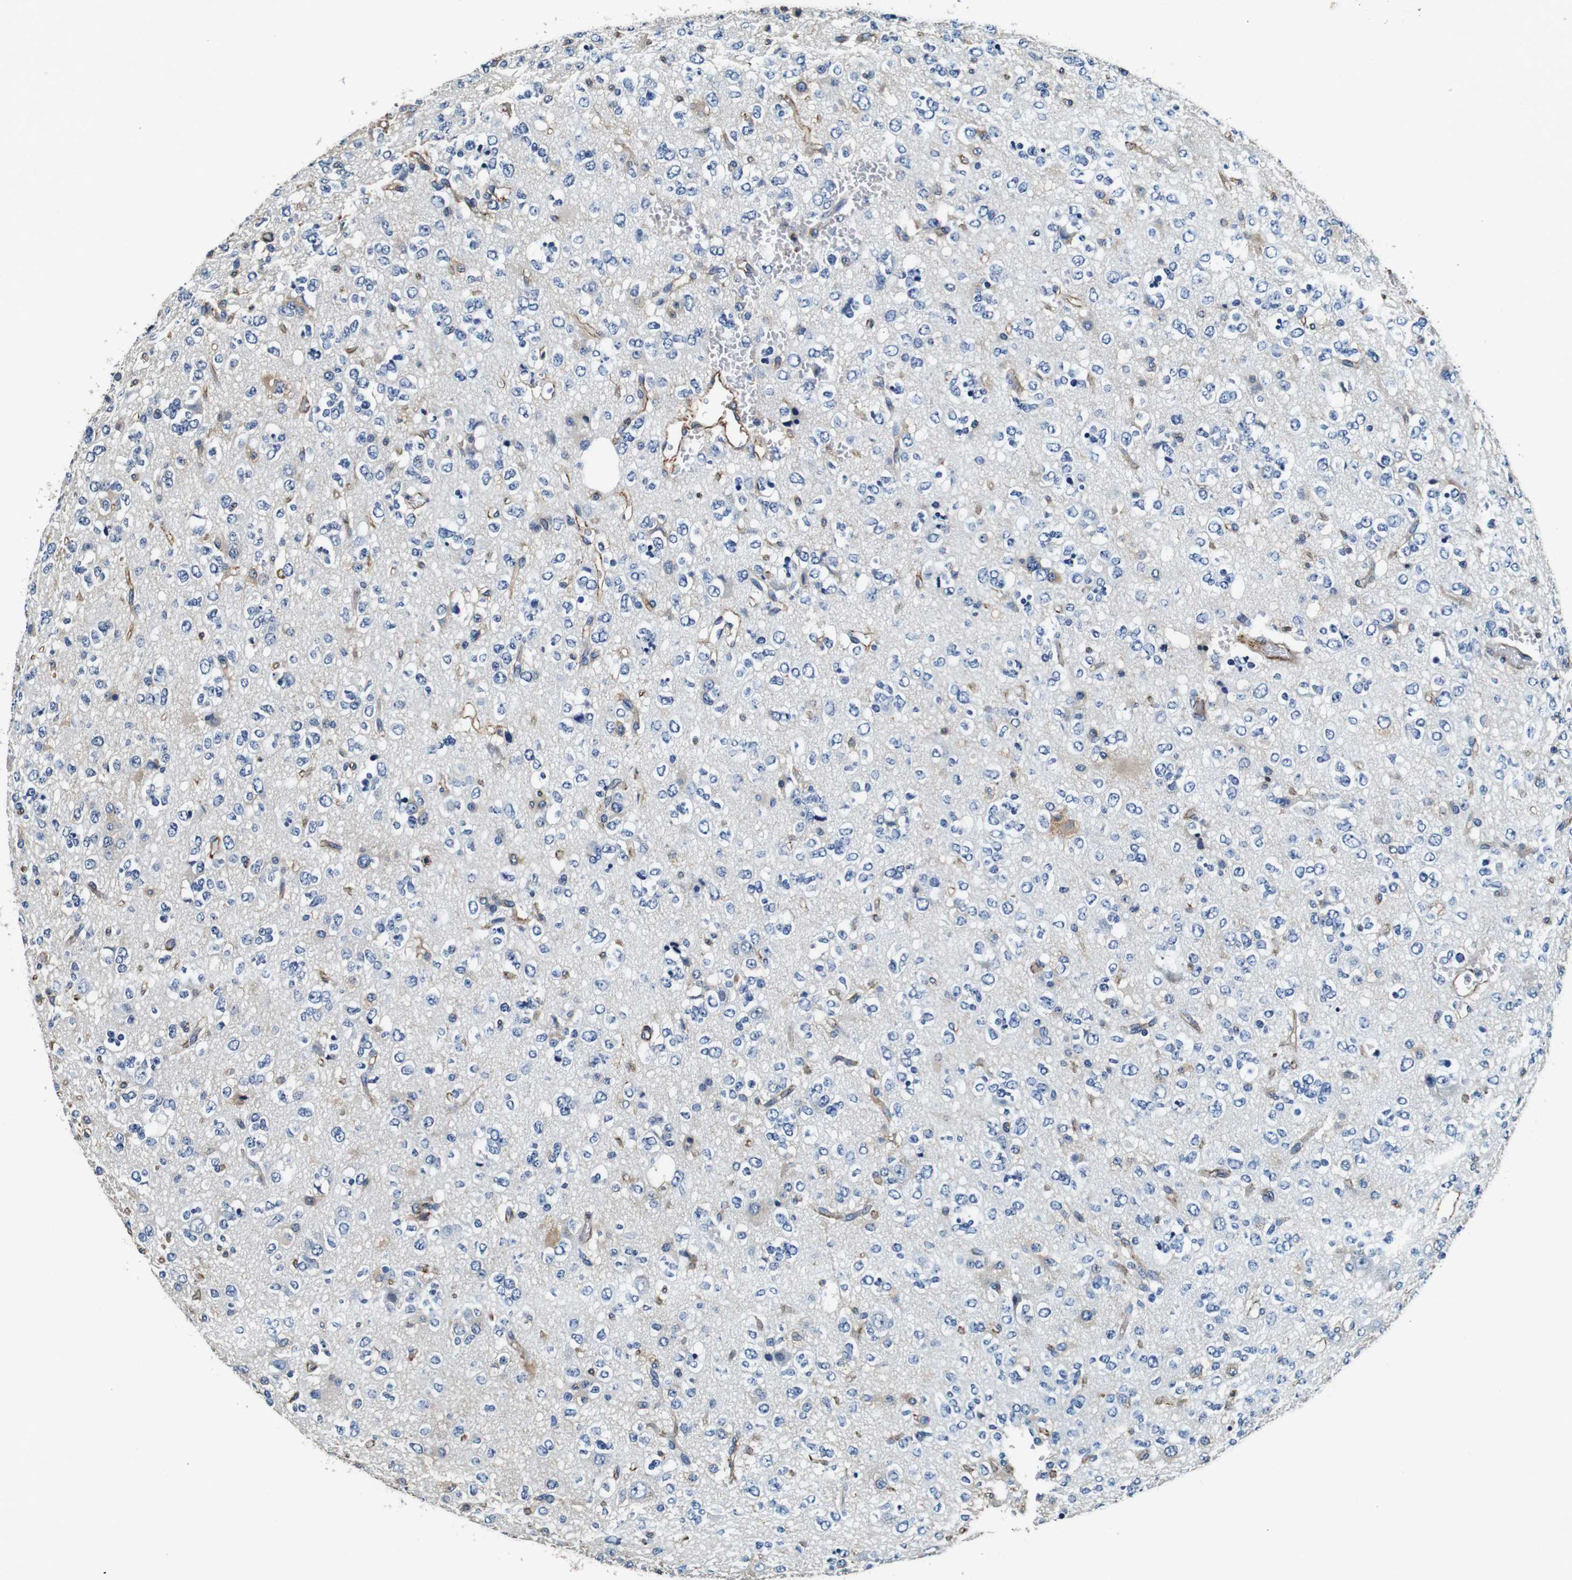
{"staining": {"intensity": "weak", "quantity": "<25%", "location": "cytoplasmic/membranous"}, "tissue": "glioma", "cell_type": "Tumor cells", "image_type": "cancer", "snomed": [{"axis": "morphology", "description": "Glioma, malignant, Low grade"}, {"axis": "topography", "description": "Brain"}], "caption": "Malignant low-grade glioma stained for a protein using immunohistochemistry (IHC) shows no expression tumor cells.", "gene": "GJE1", "patient": {"sex": "male", "age": 38}}